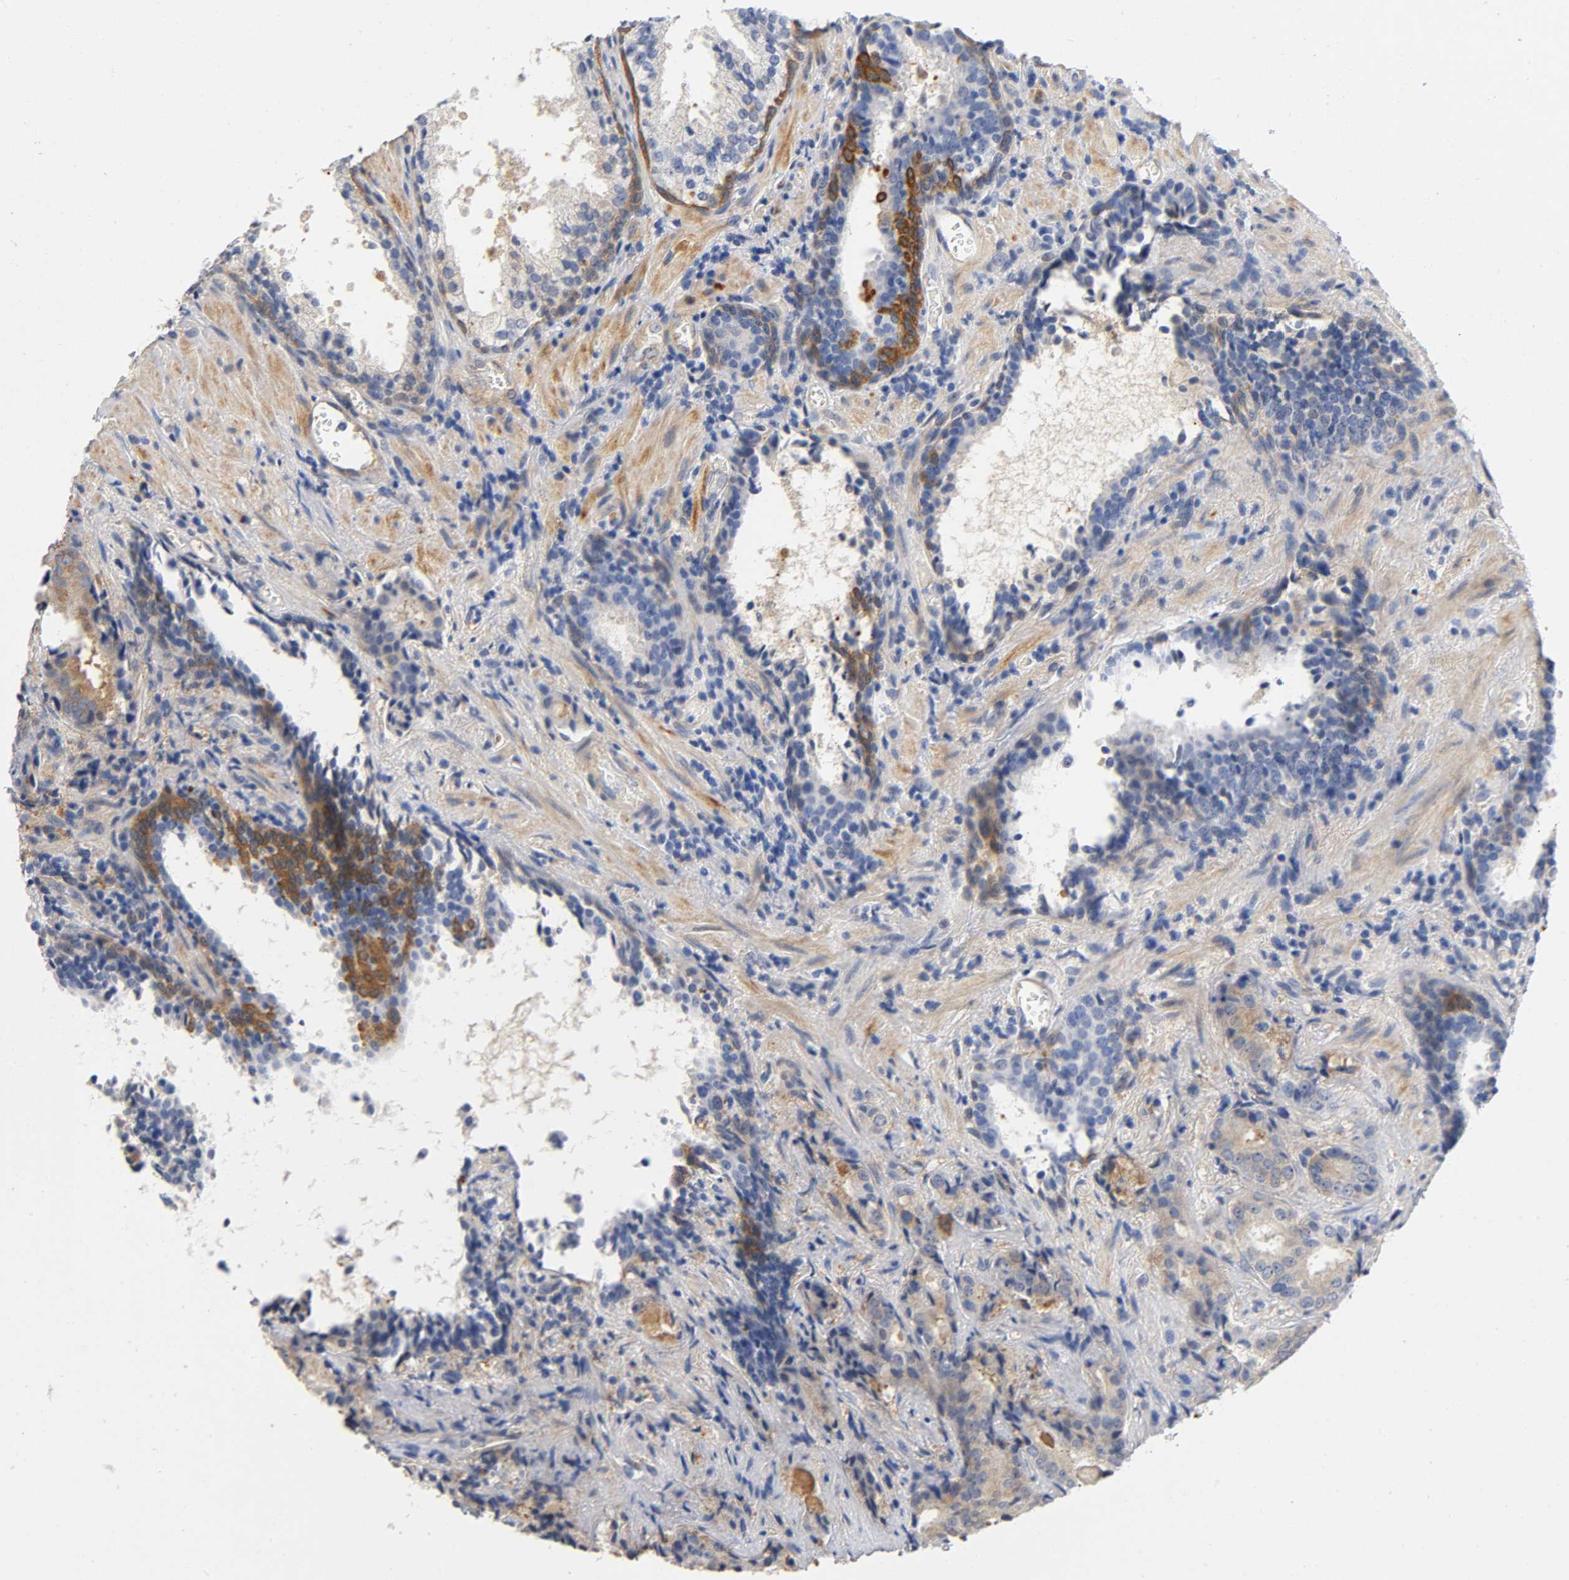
{"staining": {"intensity": "moderate", "quantity": "25%-75%", "location": "cytoplasmic/membranous"}, "tissue": "prostate cancer", "cell_type": "Tumor cells", "image_type": "cancer", "snomed": [{"axis": "morphology", "description": "Adenocarcinoma, High grade"}, {"axis": "topography", "description": "Prostate"}], "caption": "Immunohistochemical staining of prostate adenocarcinoma (high-grade) demonstrates medium levels of moderate cytoplasmic/membranous protein expression in approximately 25%-75% of tumor cells.", "gene": "TNC", "patient": {"sex": "male", "age": 58}}